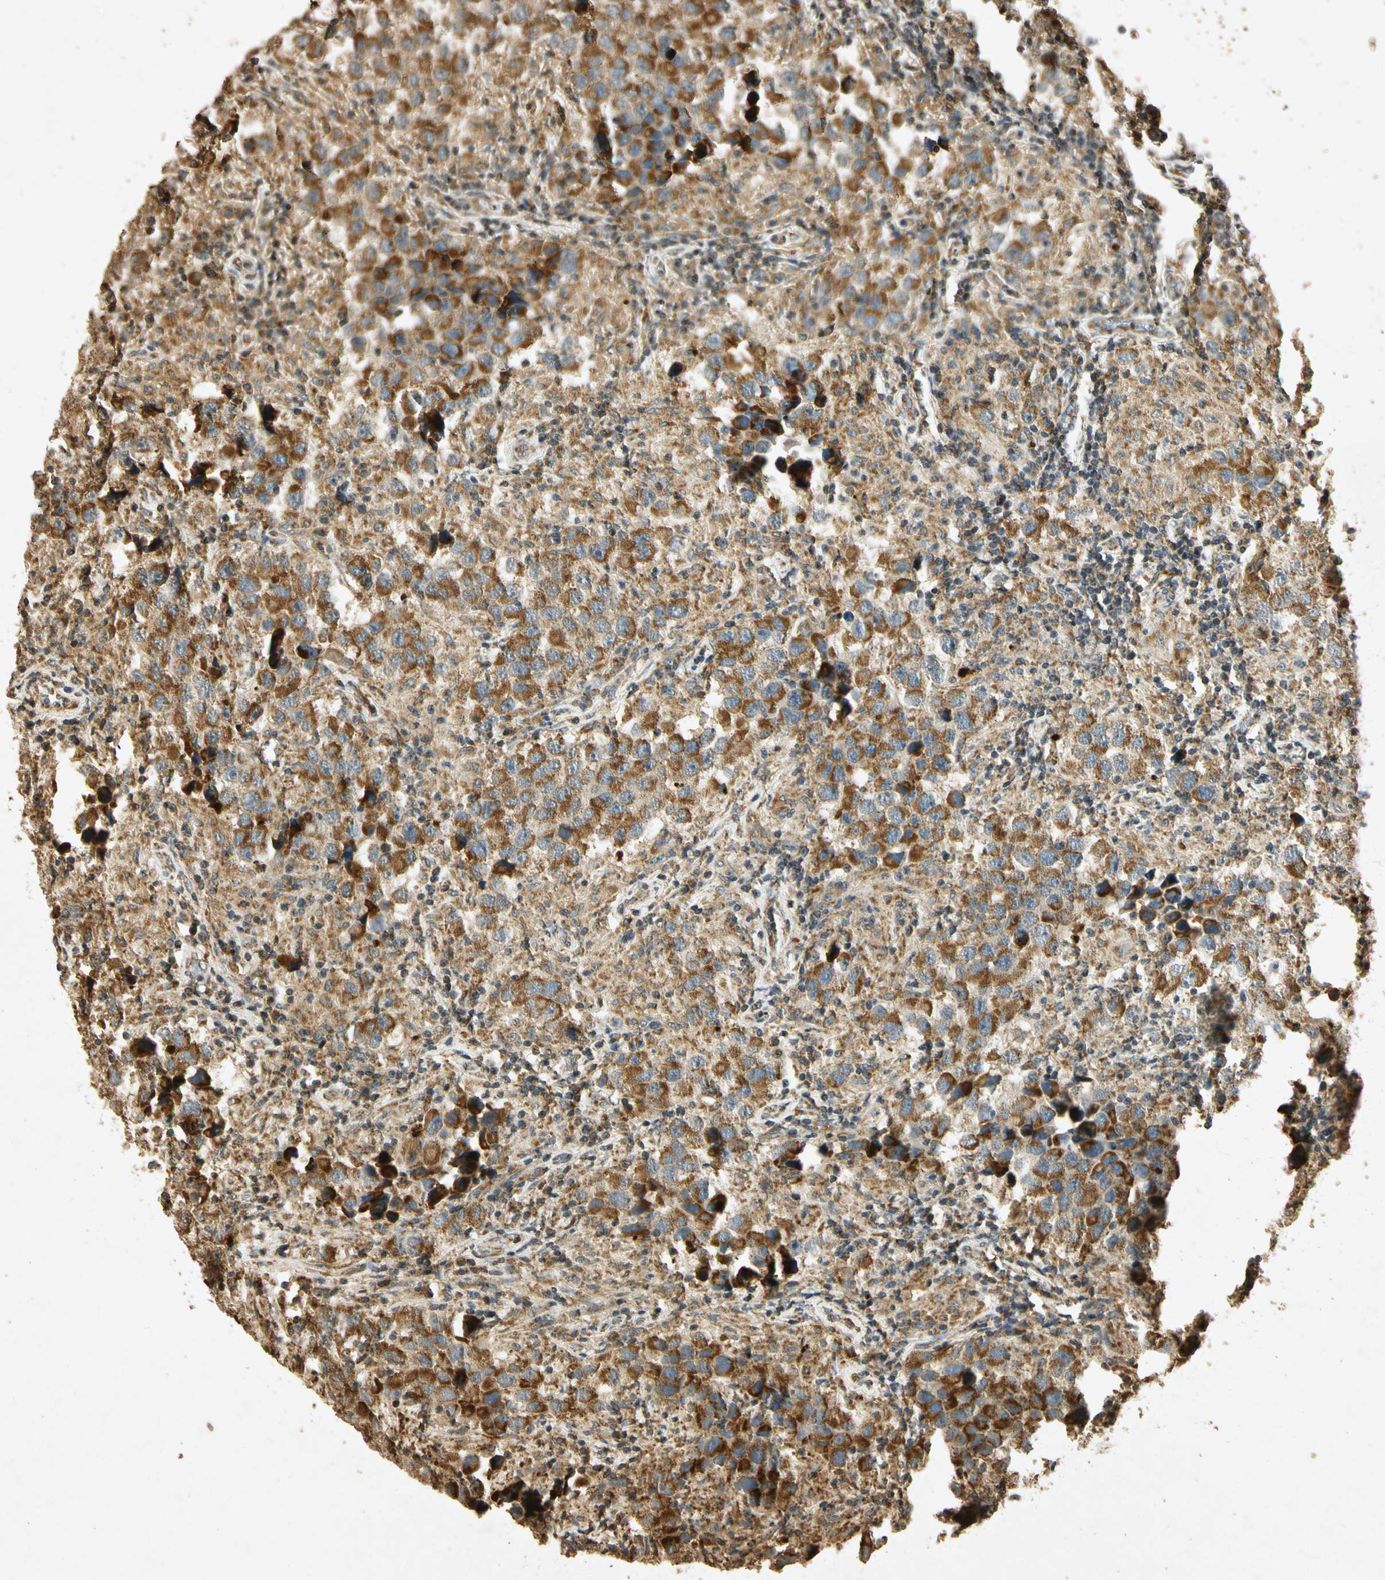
{"staining": {"intensity": "moderate", "quantity": ">75%", "location": "cytoplasmic/membranous"}, "tissue": "testis cancer", "cell_type": "Tumor cells", "image_type": "cancer", "snomed": [{"axis": "morphology", "description": "Carcinoma, Embryonal, NOS"}, {"axis": "topography", "description": "Testis"}], "caption": "Immunohistochemistry (IHC) (DAB (3,3'-diaminobenzidine)) staining of testis cancer (embryonal carcinoma) shows moderate cytoplasmic/membranous protein expression in approximately >75% of tumor cells.", "gene": "PRDX3", "patient": {"sex": "male", "age": 21}}